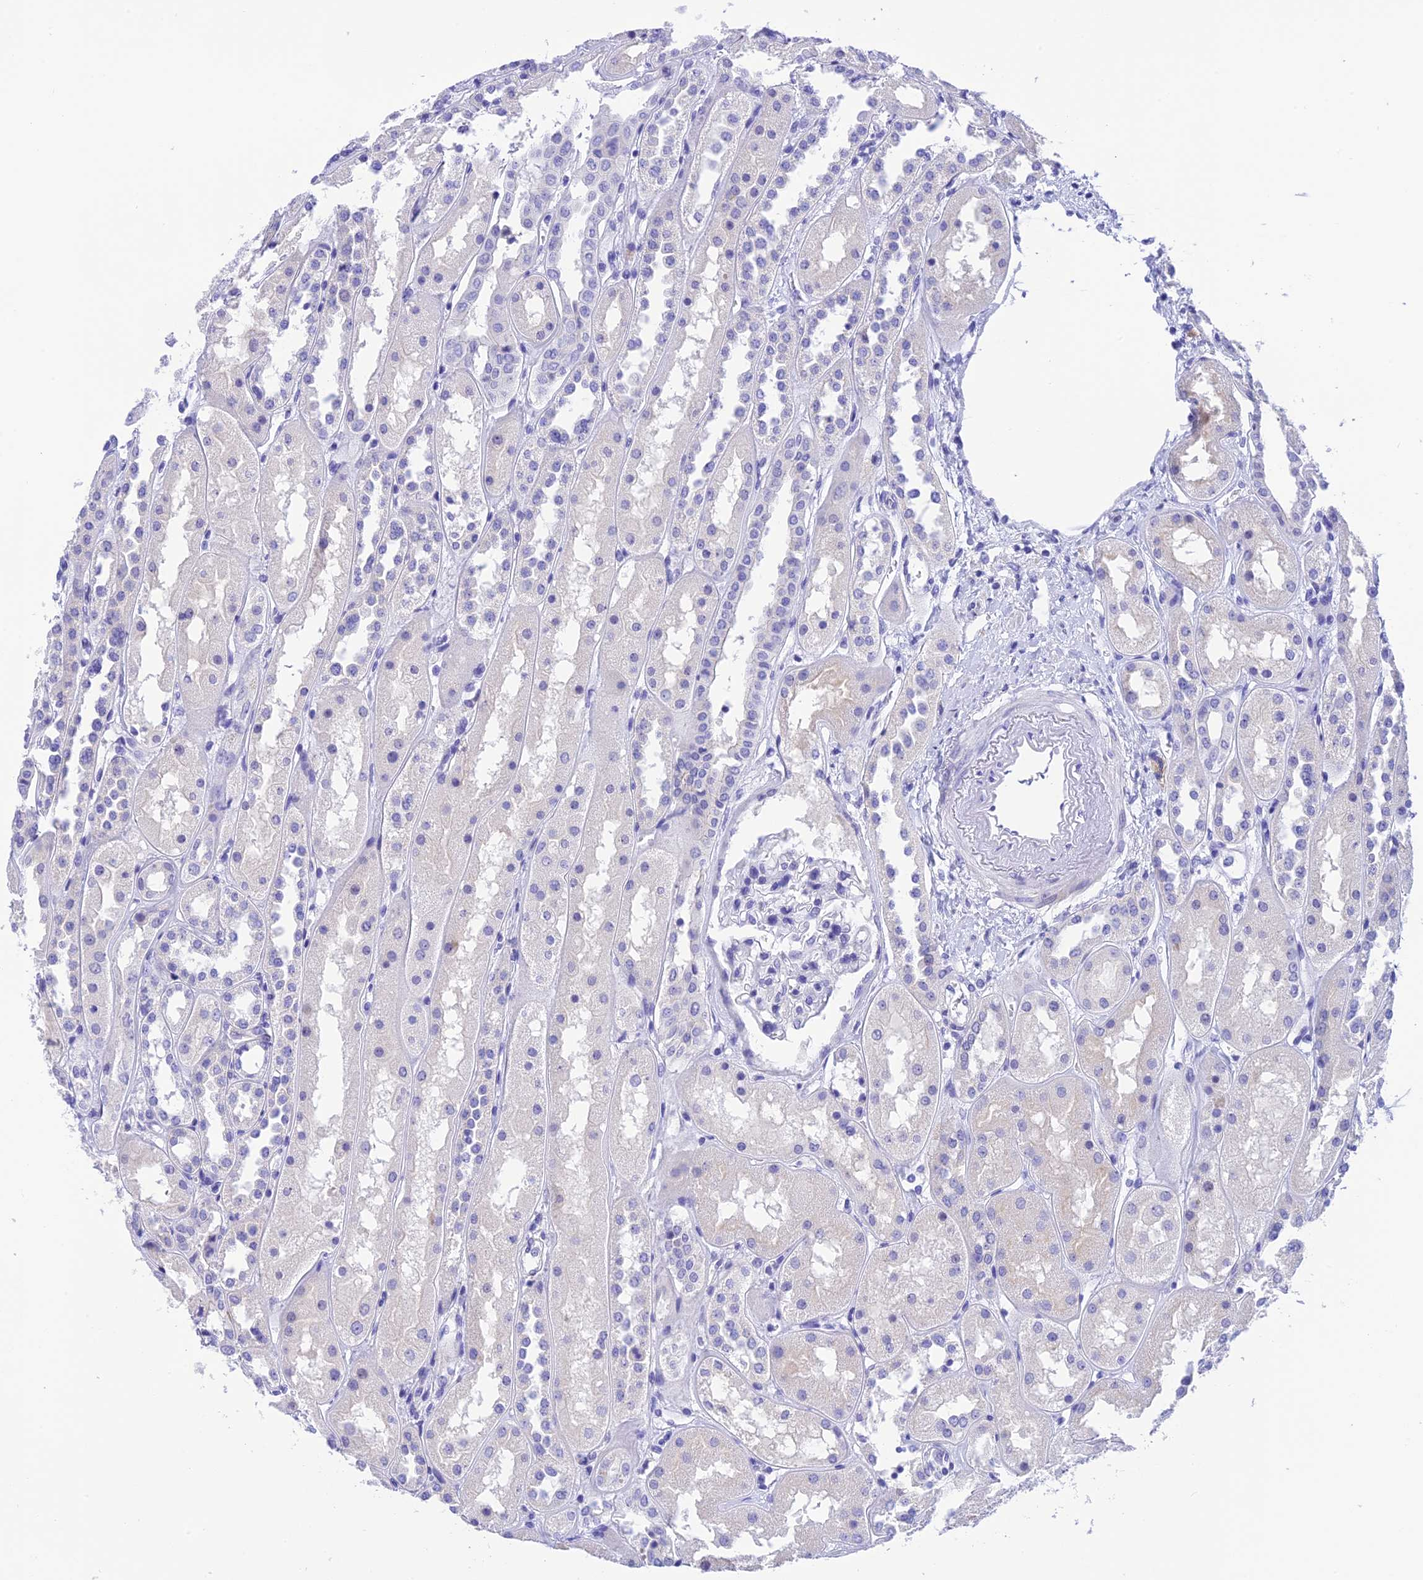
{"staining": {"intensity": "negative", "quantity": "none", "location": "none"}, "tissue": "kidney", "cell_type": "Cells in glomeruli", "image_type": "normal", "snomed": [{"axis": "morphology", "description": "Normal tissue, NOS"}, {"axis": "topography", "description": "Kidney"}], "caption": "Micrograph shows no significant protein expression in cells in glomeruli of benign kidney.", "gene": "KDELR3", "patient": {"sex": "male", "age": 70}}